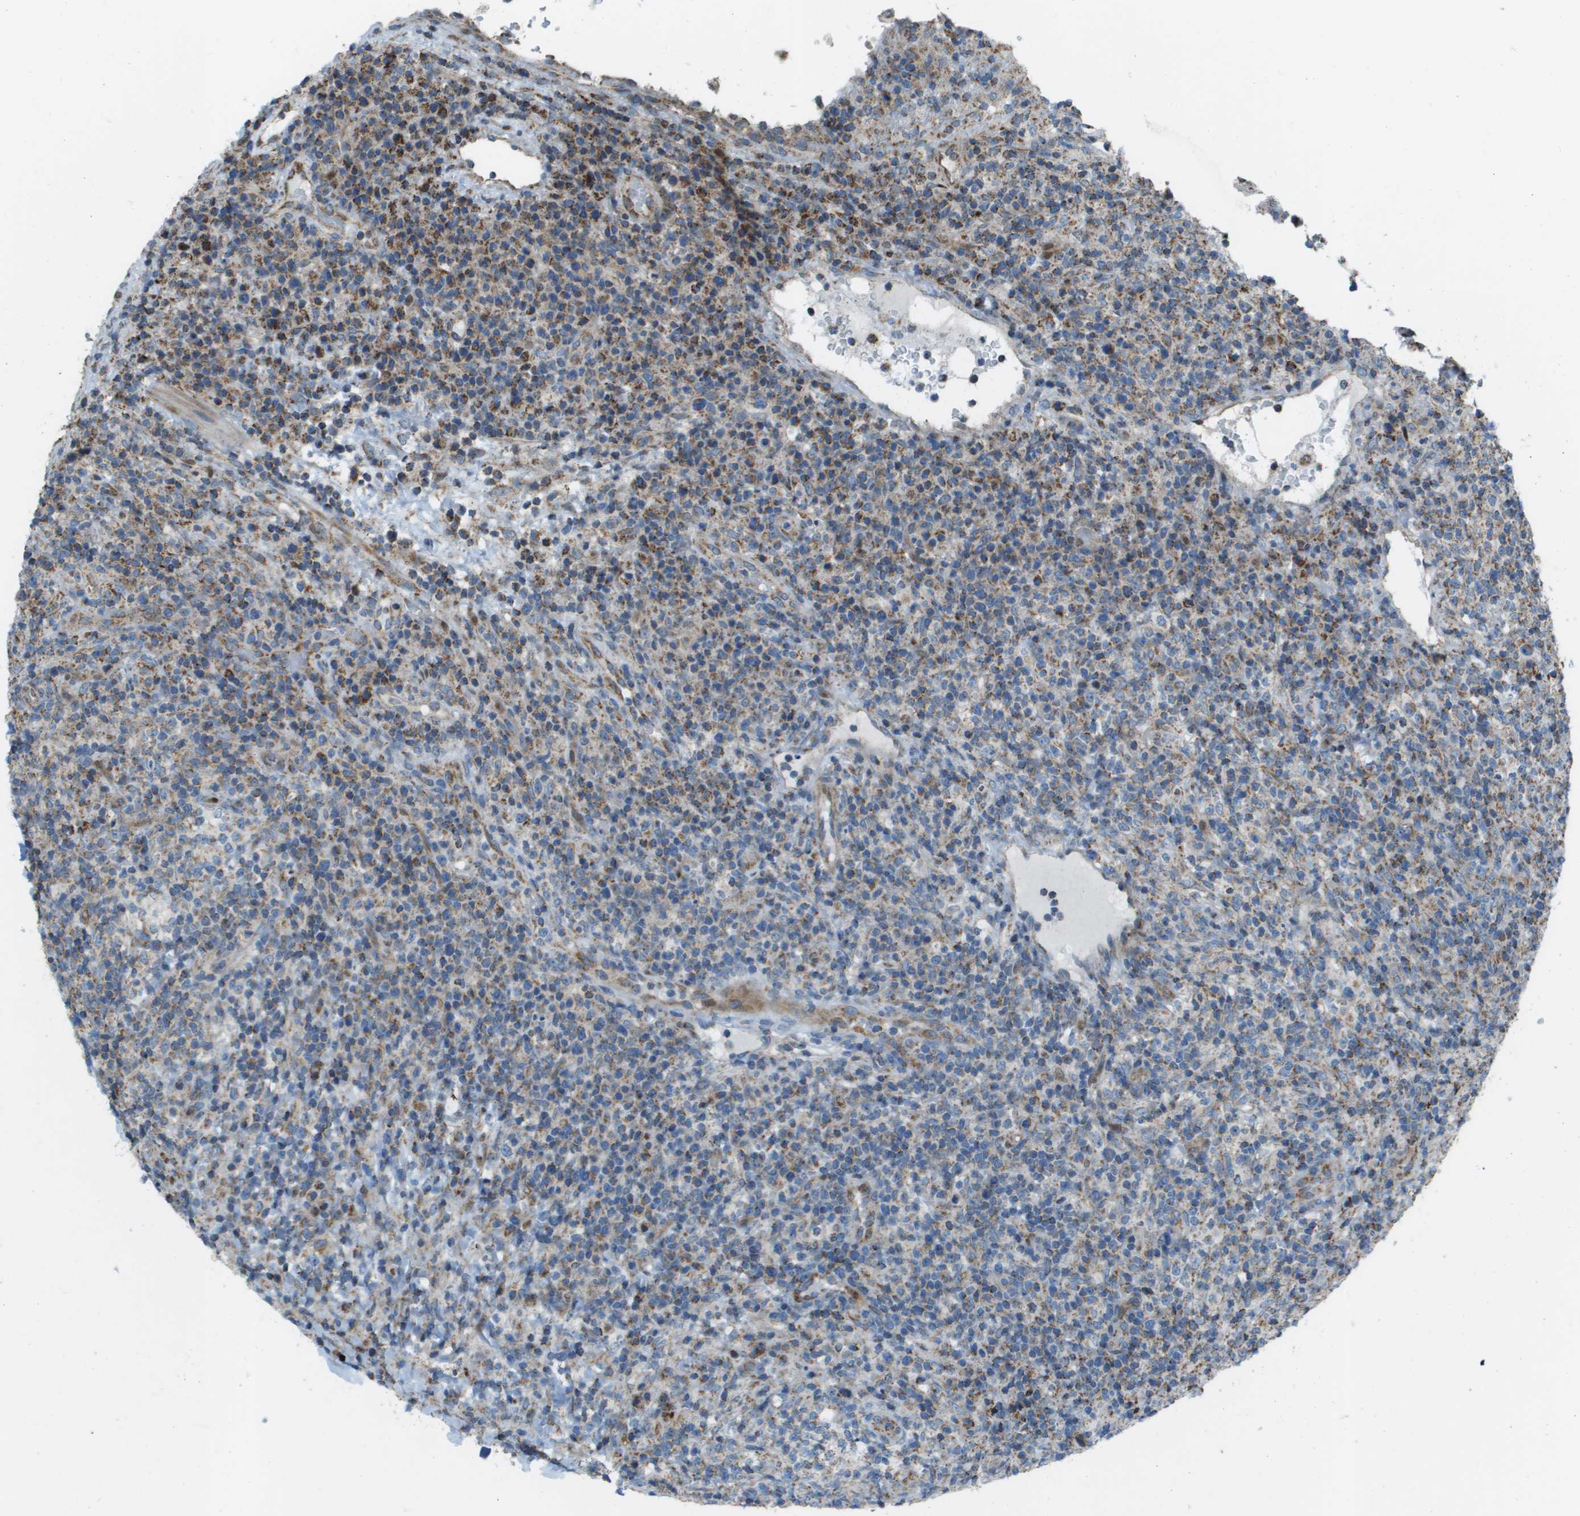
{"staining": {"intensity": "weak", "quantity": "25%-75%", "location": "cytoplasmic/membranous"}, "tissue": "lymphoma", "cell_type": "Tumor cells", "image_type": "cancer", "snomed": [{"axis": "morphology", "description": "Malignant lymphoma, non-Hodgkin's type, High grade"}, {"axis": "topography", "description": "Lymph node"}], "caption": "Tumor cells exhibit weak cytoplasmic/membranous positivity in about 25%-75% of cells in high-grade malignant lymphoma, non-Hodgkin's type.", "gene": "MGAT3", "patient": {"sex": "female", "age": 76}}